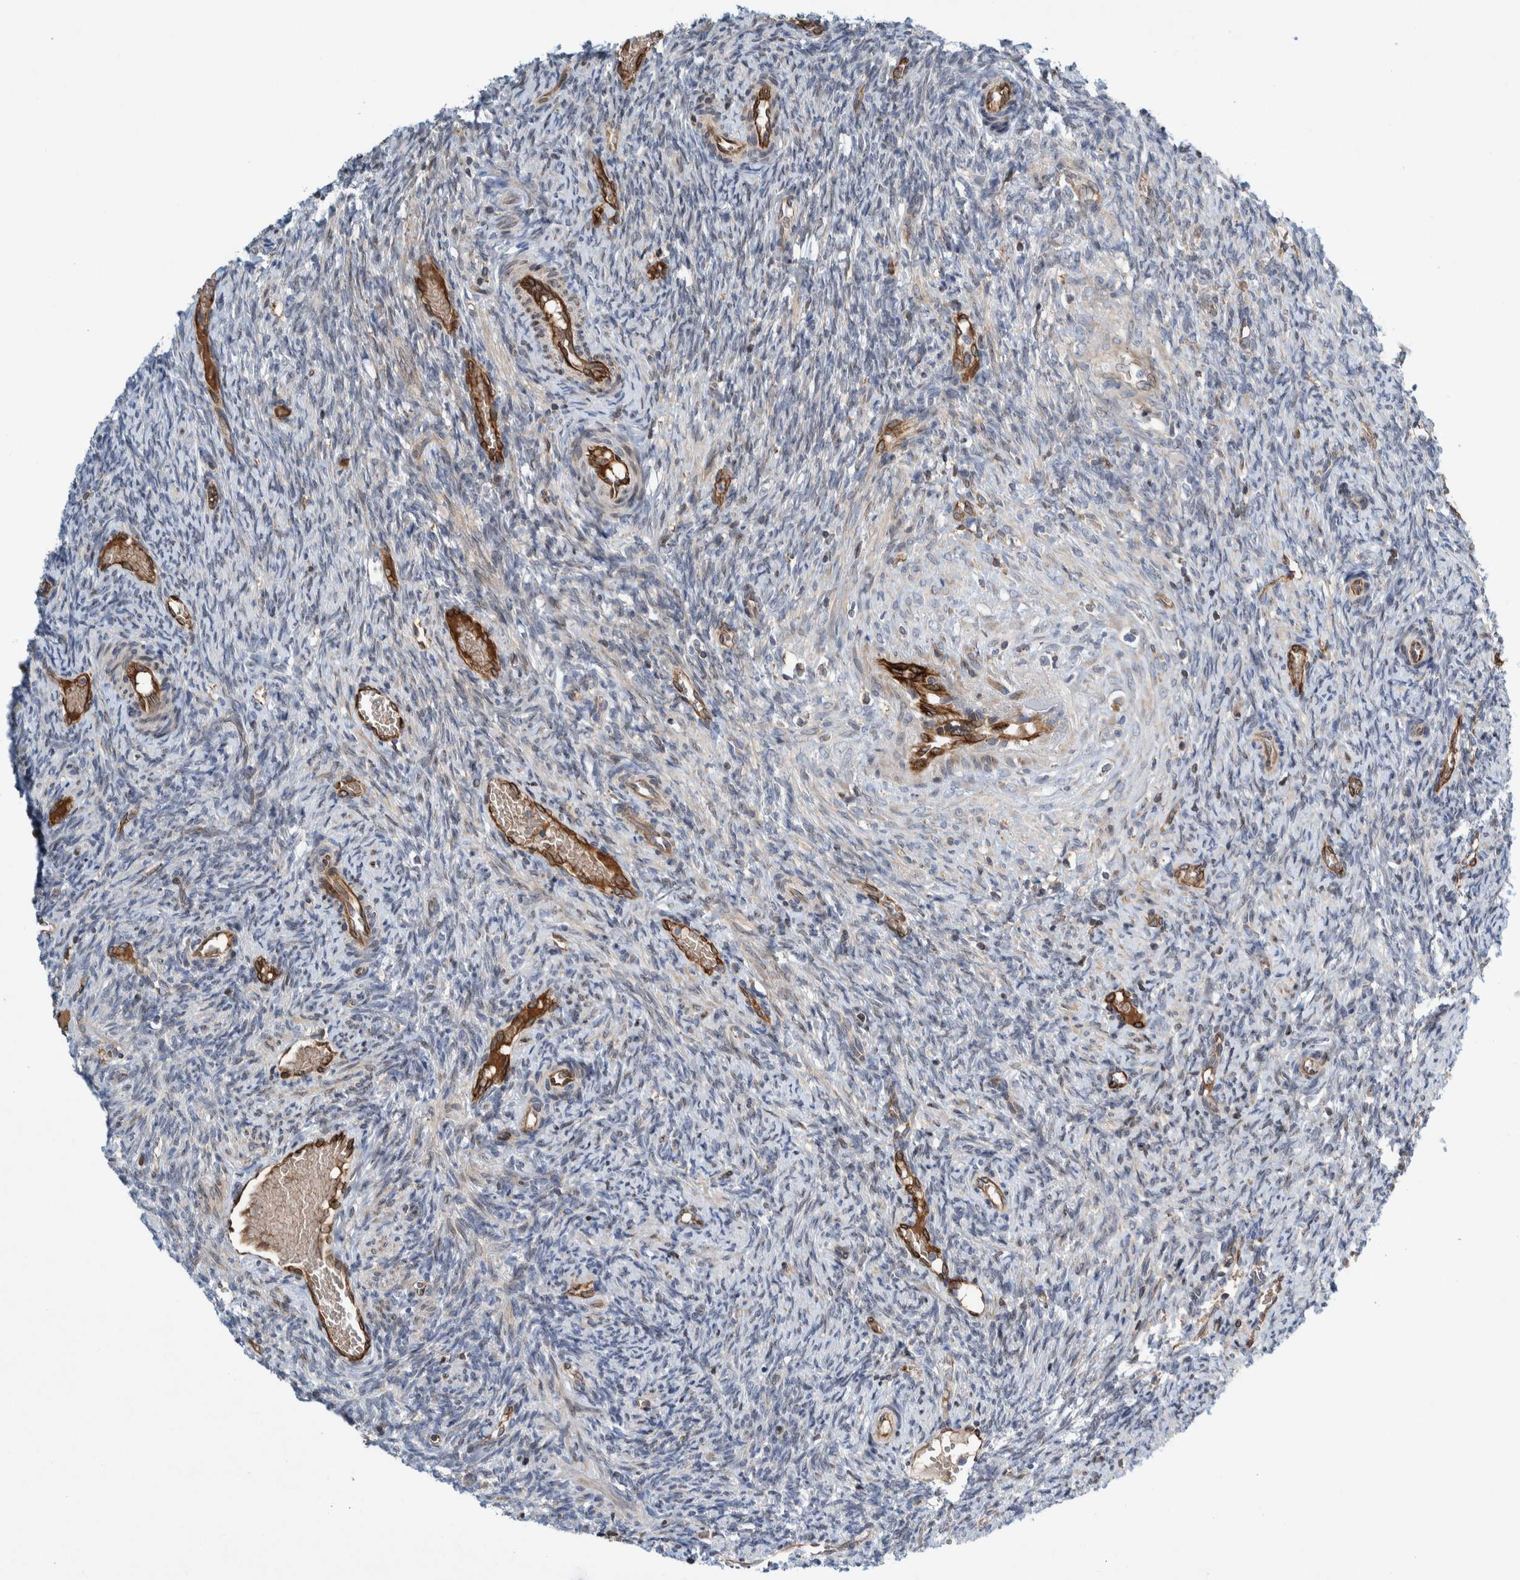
{"staining": {"intensity": "negative", "quantity": "none", "location": "none"}, "tissue": "ovary", "cell_type": "Ovarian stroma cells", "image_type": "normal", "snomed": [{"axis": "morphology", "description": "Normal tissue, NOS"}, {"axis": "topography", "description": "Ovary"}], "caption": "This is an IHC photomicrograph of benign ovary. There is no positivity in ovarian stroma cells.", "gene": "THEM6", "patient": {"sex": "female", "age": 41}}